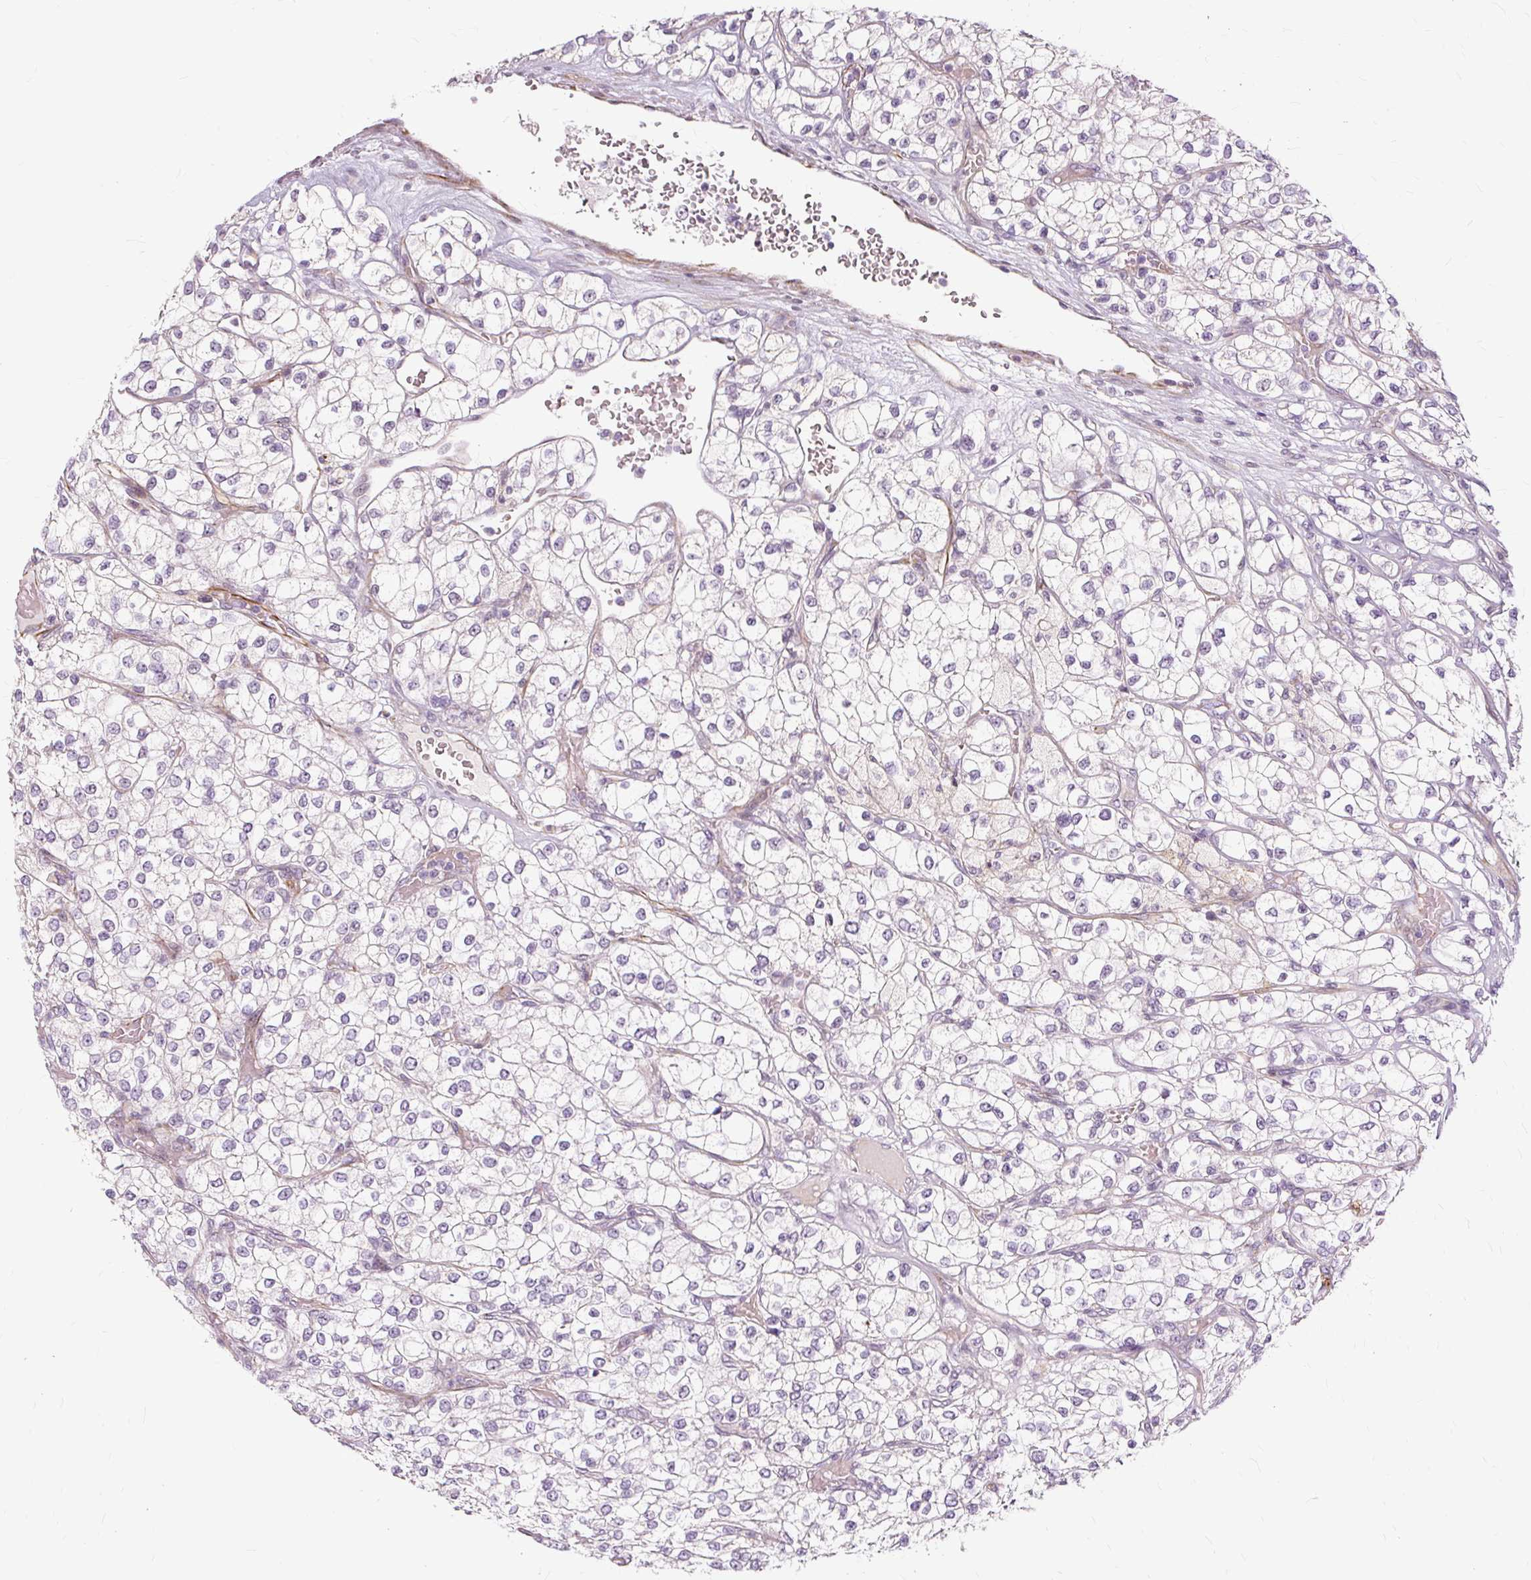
{"staining": {"intensity": "negative", "quantity": "none", "location": "none"}, "tissue": "renal cancer", "cell_type": "Tumor cells", "image_type": "cancer", "snomed": [{"axis": "morphology", "description": "Adenocarcinoma, NOS"}, {"axis": "topography", "description": "Kidney"}], "caption": "Human renal adenocarcinoma stained for a protein using IHC exhibits no staining in tumor cells.", "gene": "MMACHC", "patient": {"sex": "male", "age": 80}}